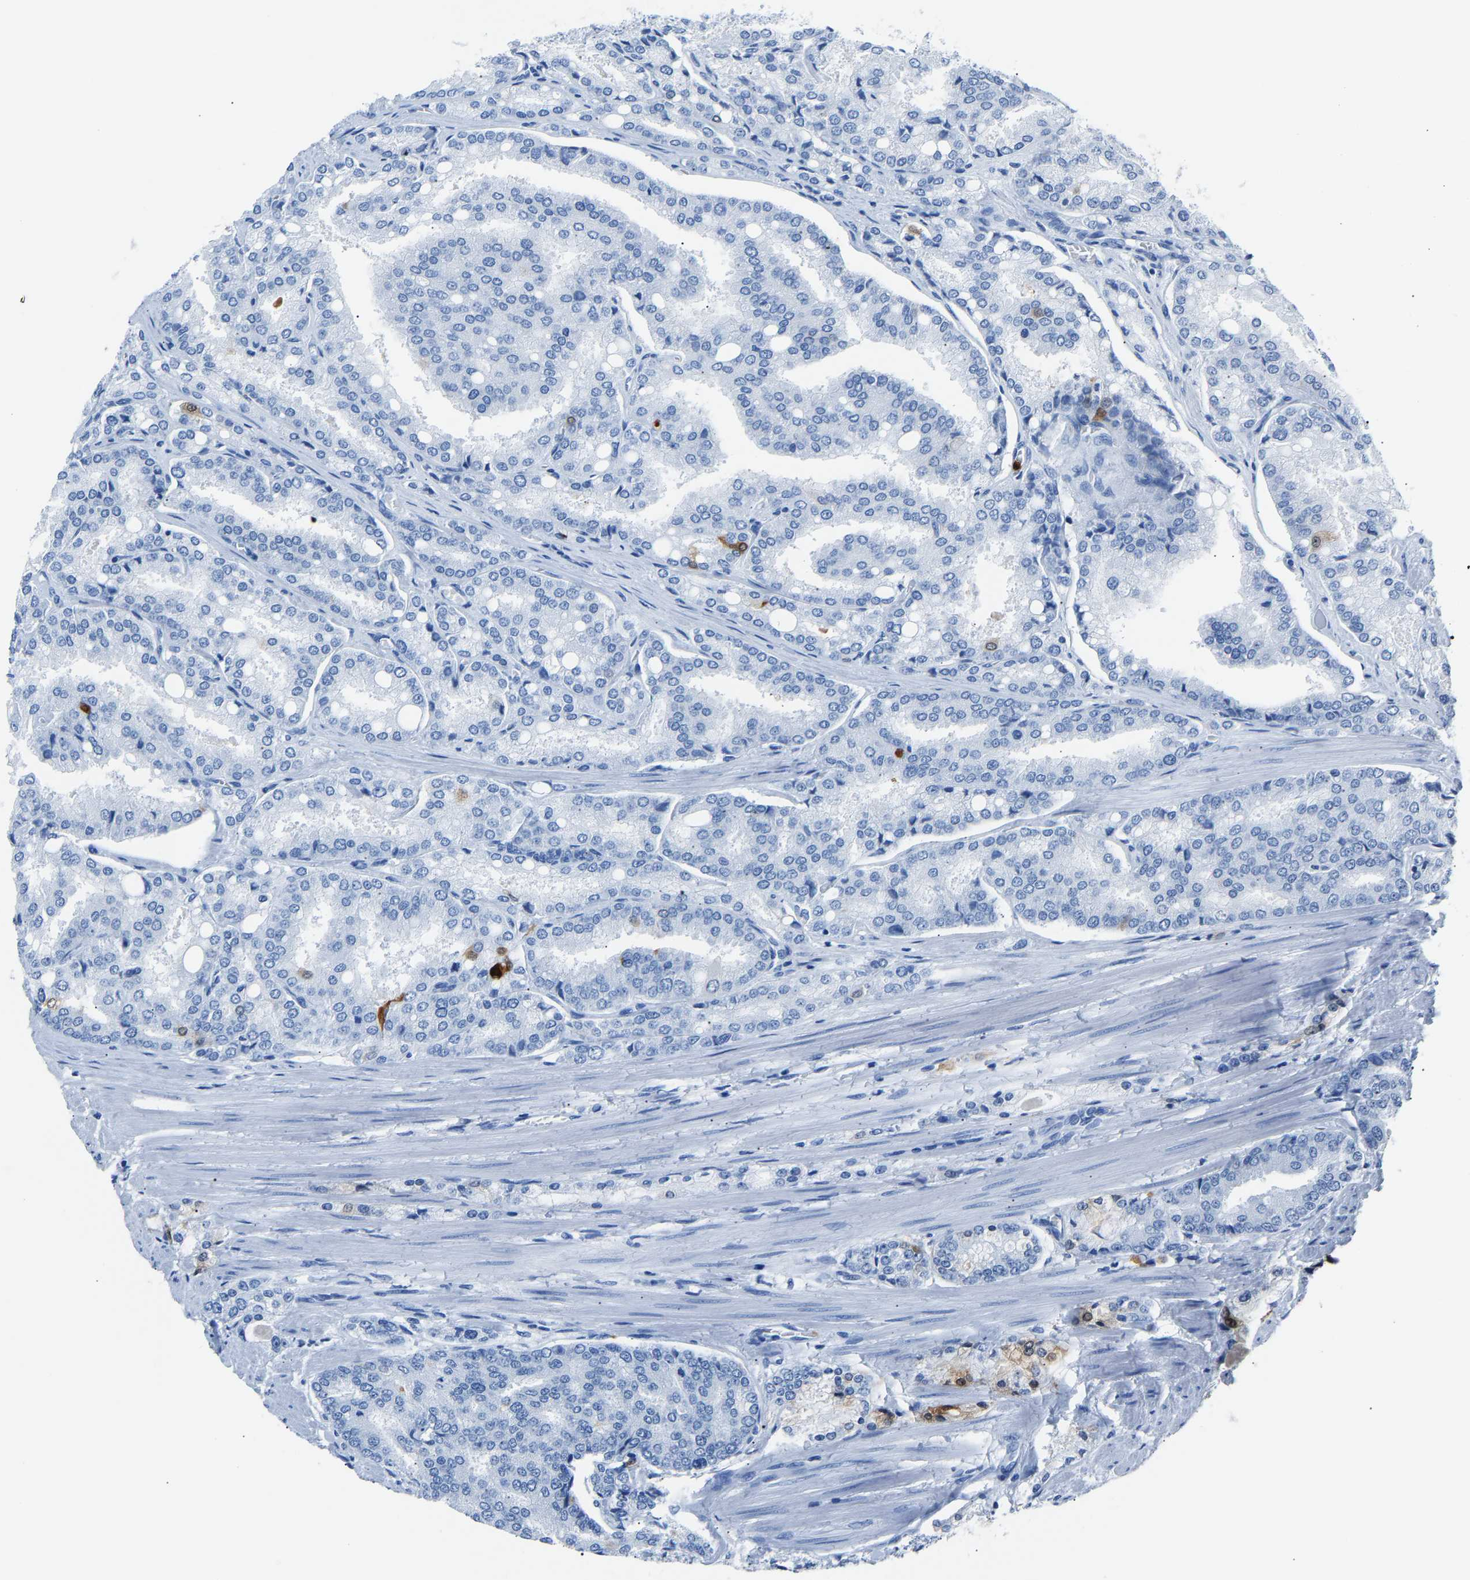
{"staining": {"intensity": "negative", "quantity": "none", "location": "none"}, "tissue": "prostate cancer", "cell_type": "Tumor cells", "image_type": "cancer", "snomed": [{"axis": "morphology", "description": "Adenocarcinoma, High grade"}, {"axis": "topography", "description": "Prostate"}], "caption": "Protein analysis of prostate cancer (high-grade adenocarcinoma) reveals no significant positivity in tumor cells.", "gene": "S100P", "patient": {"sex": "male", "age": 50}}